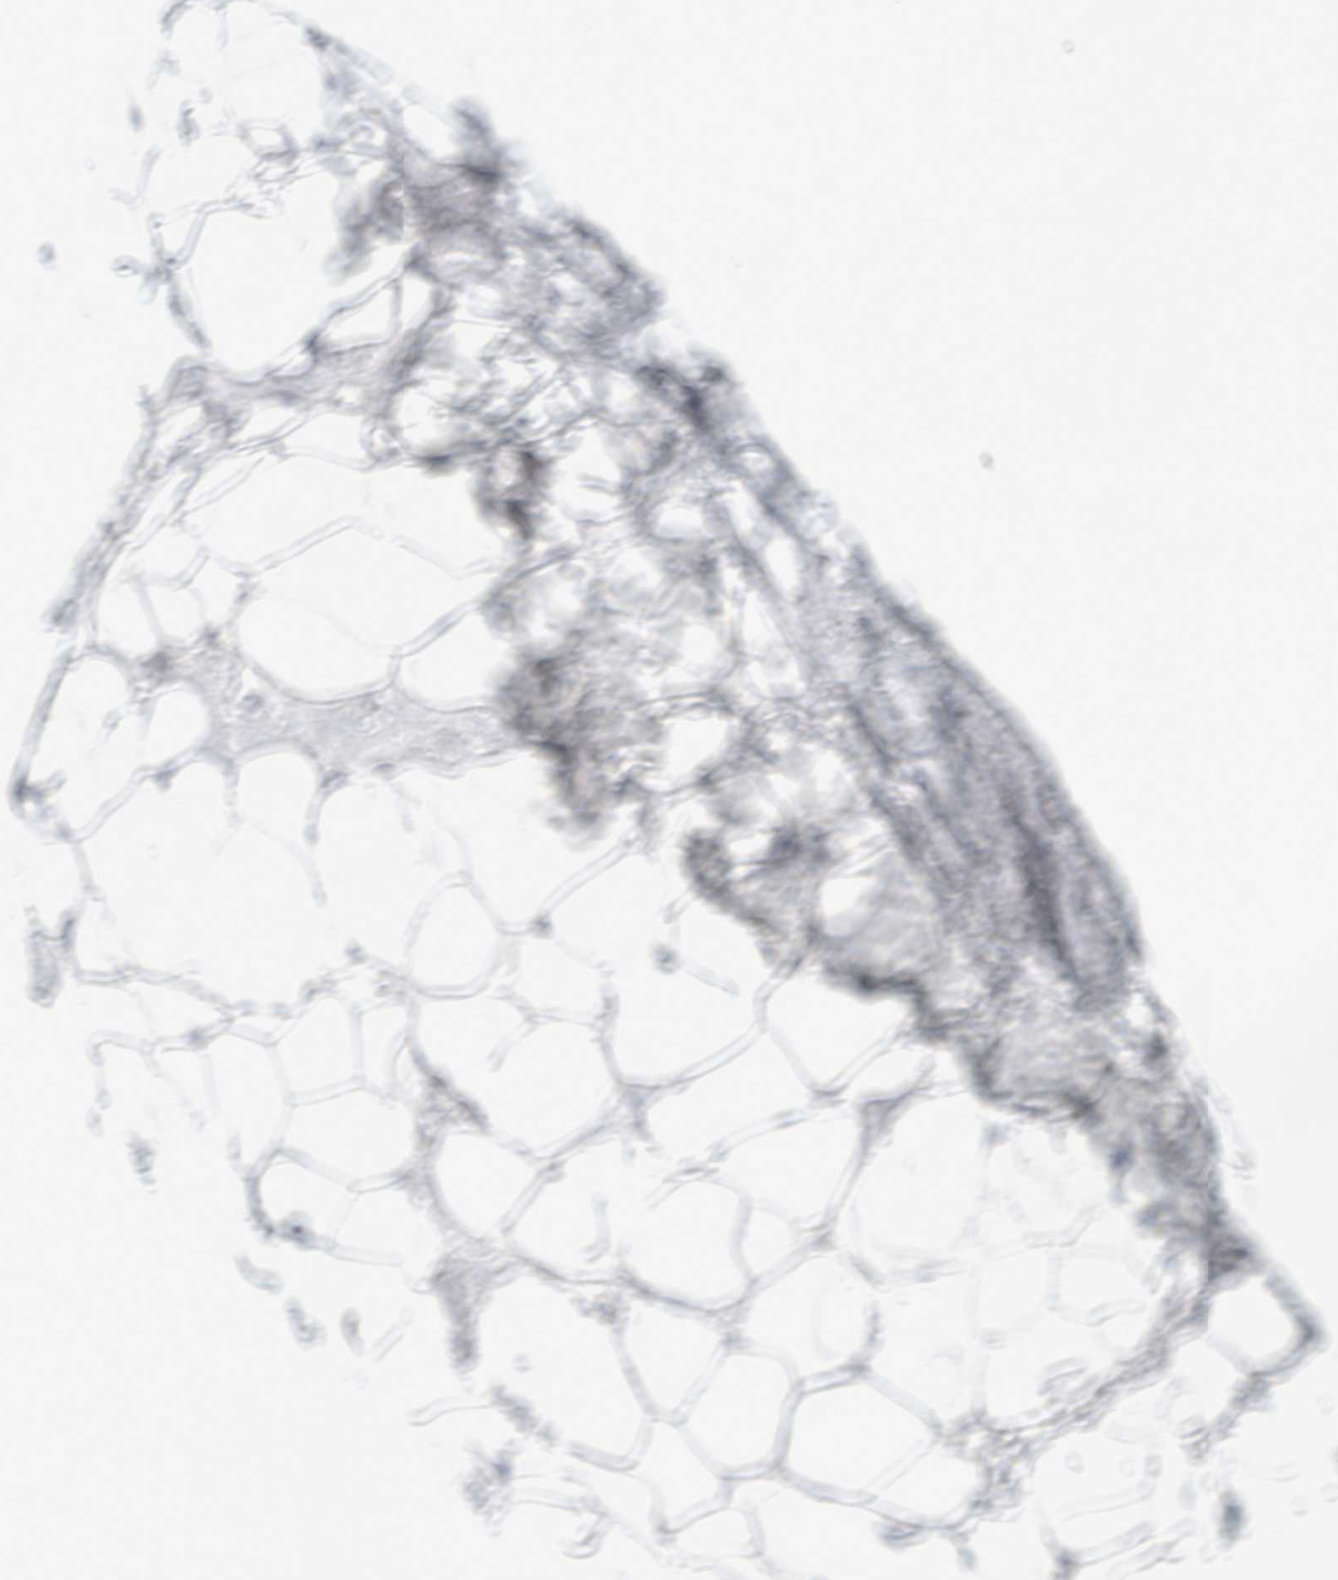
{"staining": {"intensity": "negative", "quantity": "none", "location": "none"}, "tissue": "adipose tissue", "cell_type": "Adipocytes", "image_type": "normal", "snomed": [{"axis": "morphology", "description": "Normal tissue, NOS"}, {"axis": "morphology", "description": "Fibrosis, NOS"}, {"axis": "topography", "description": "Breast"}, {"axis": "topography", "description": "Adipose tissue"}], "caption": "An IHC photomicrograph of normal adipose tissue is shown. There is no staining in adipocytes of adipose tissue.", "gene": "CD80", "patient": {"sex": "female", "age": 39}}